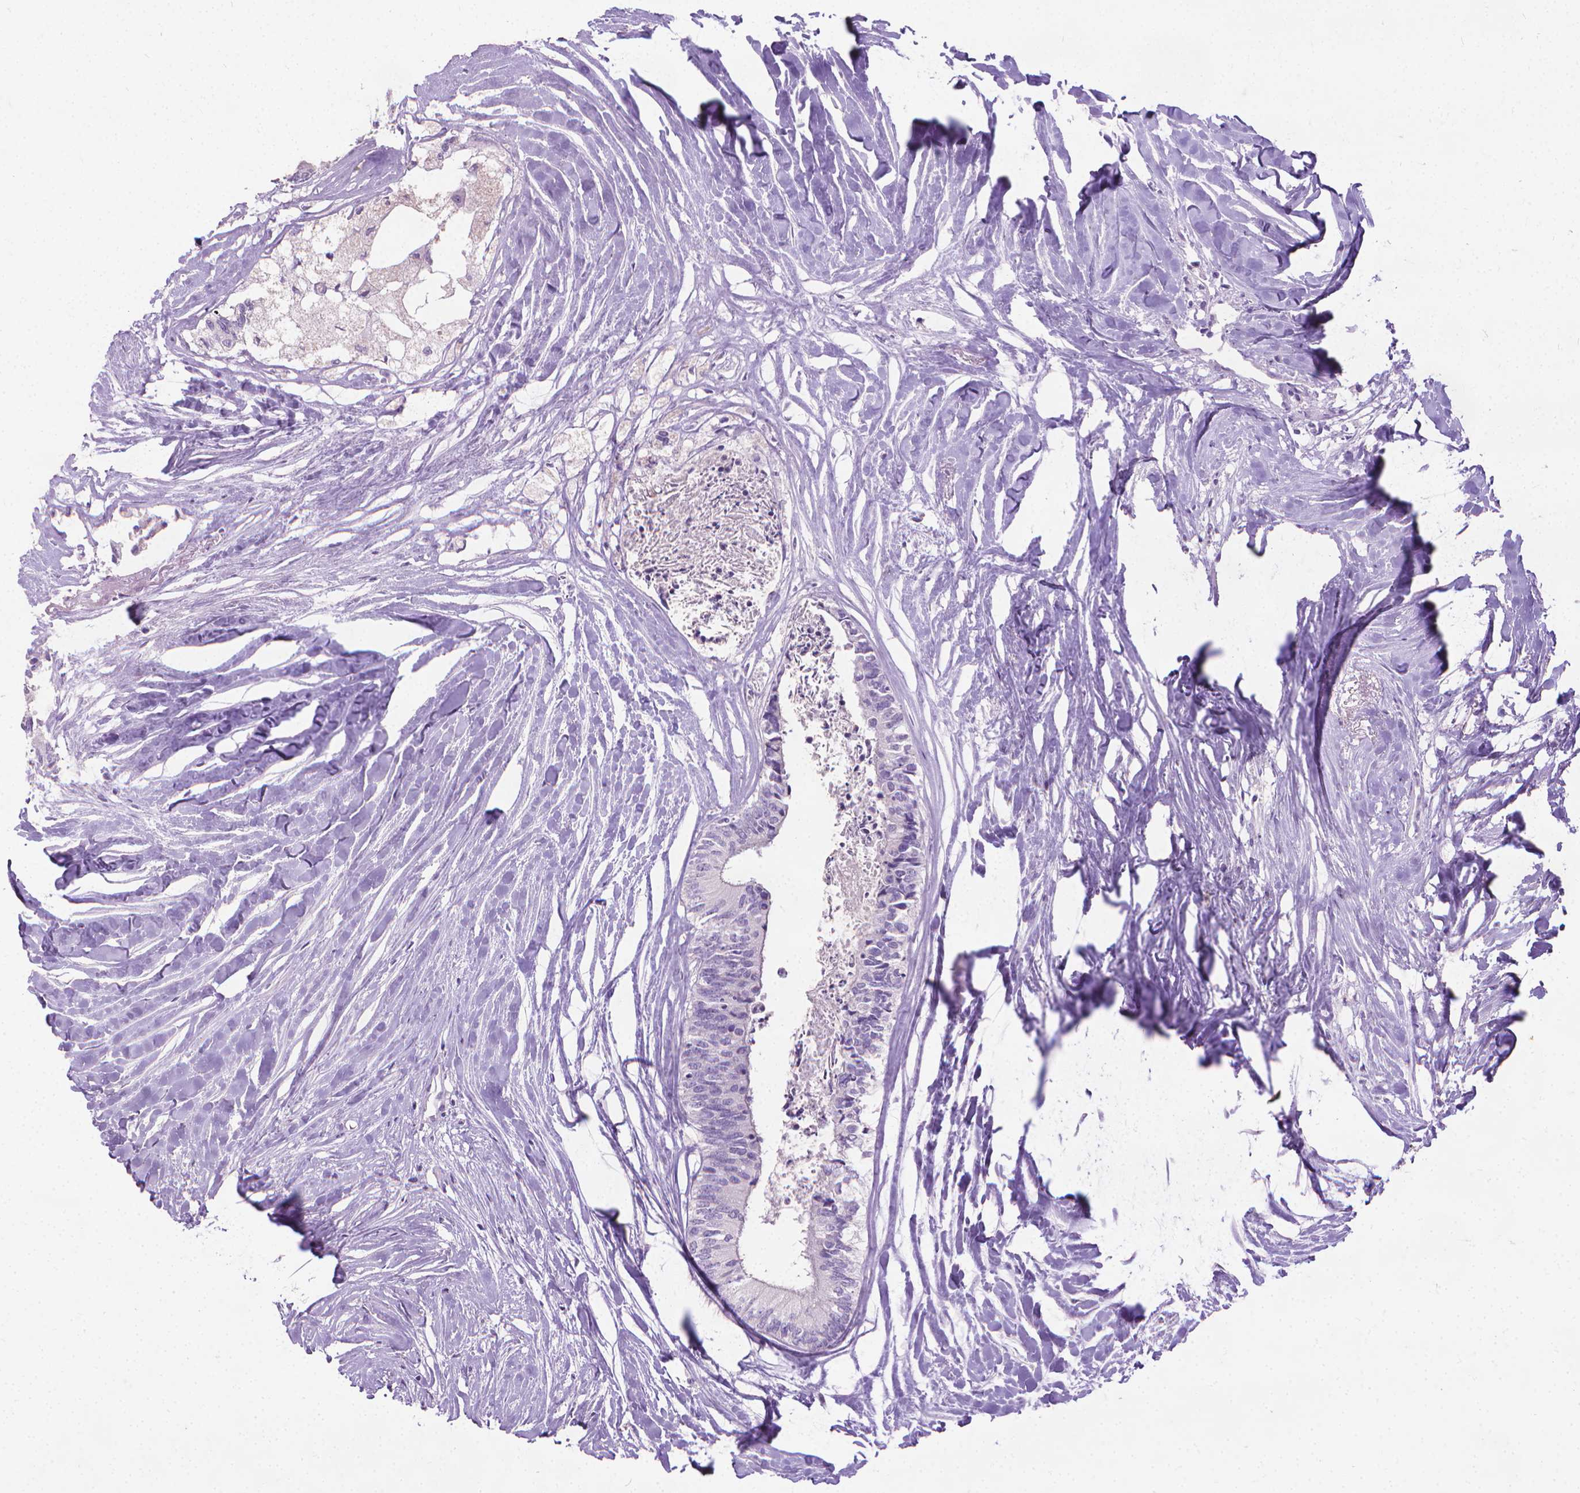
{"staining": {"intensity": "negative", "quantity": "none", "location": "none"}, "tissue": "colorectal cancer", "cell_type": "Tumor cells", "image_type": "cancer", "snomed": [{"axis": "morphology", "description": "Adenocarcinoma, NOS"}, {"axis": "topography", "description": "Colon"}, {"axis": "topography", "description": "Rectum"}], "caption": "Human colorectal cancer (adenocarcinoma) stained for a protein using IHC exhibits no staining in tumor cells.", "gene": "KRT5", "patient": {"sex": "male", "age": 57}}